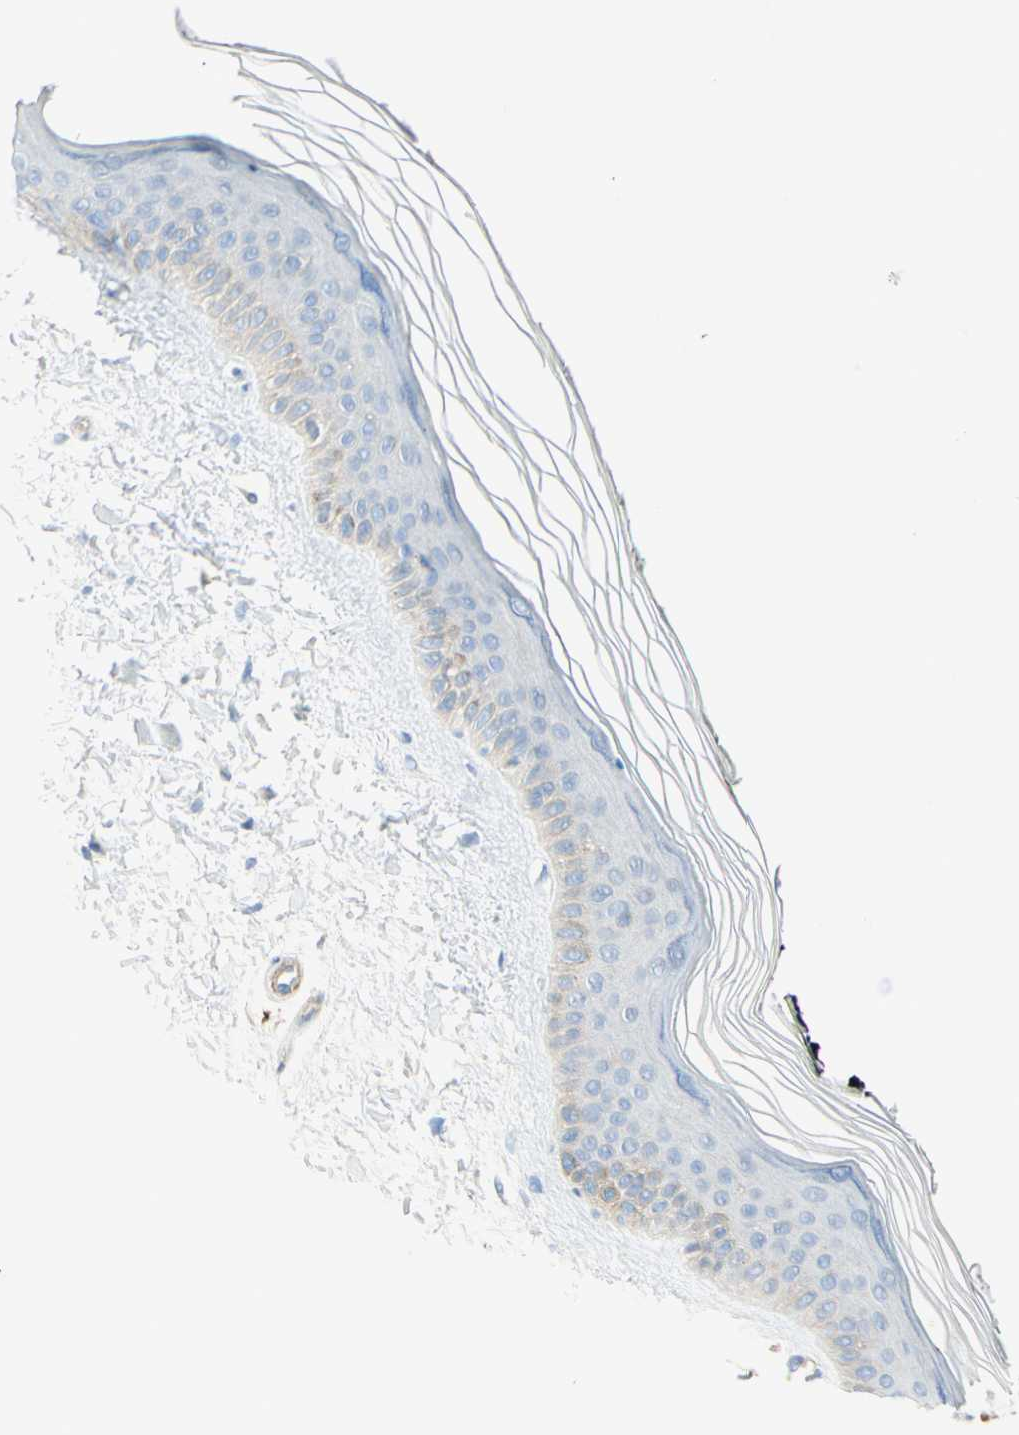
{"staining": {"intensity": "negative", "quantity": "none", "location": "none"}, "tissue": "skin", "cell_type": "Fibroblasts", "image_type": "normal", "snomed": [{"axis": "morphology", "description": "Normal tissue, NOS"}, {"axis": "topography", "description": "Skin"}], "caption": "High power microscopy image of an immunohistochemistry image of benign skin, revealing no significant expression in fibroblasts. (DAB (3,3'-diaminobenzidine) immunohistochemistry (IHC) with hematoxylin counter stain).", "gene": "SEMA4C", "patient": {"sex": "female", "age": 19}}